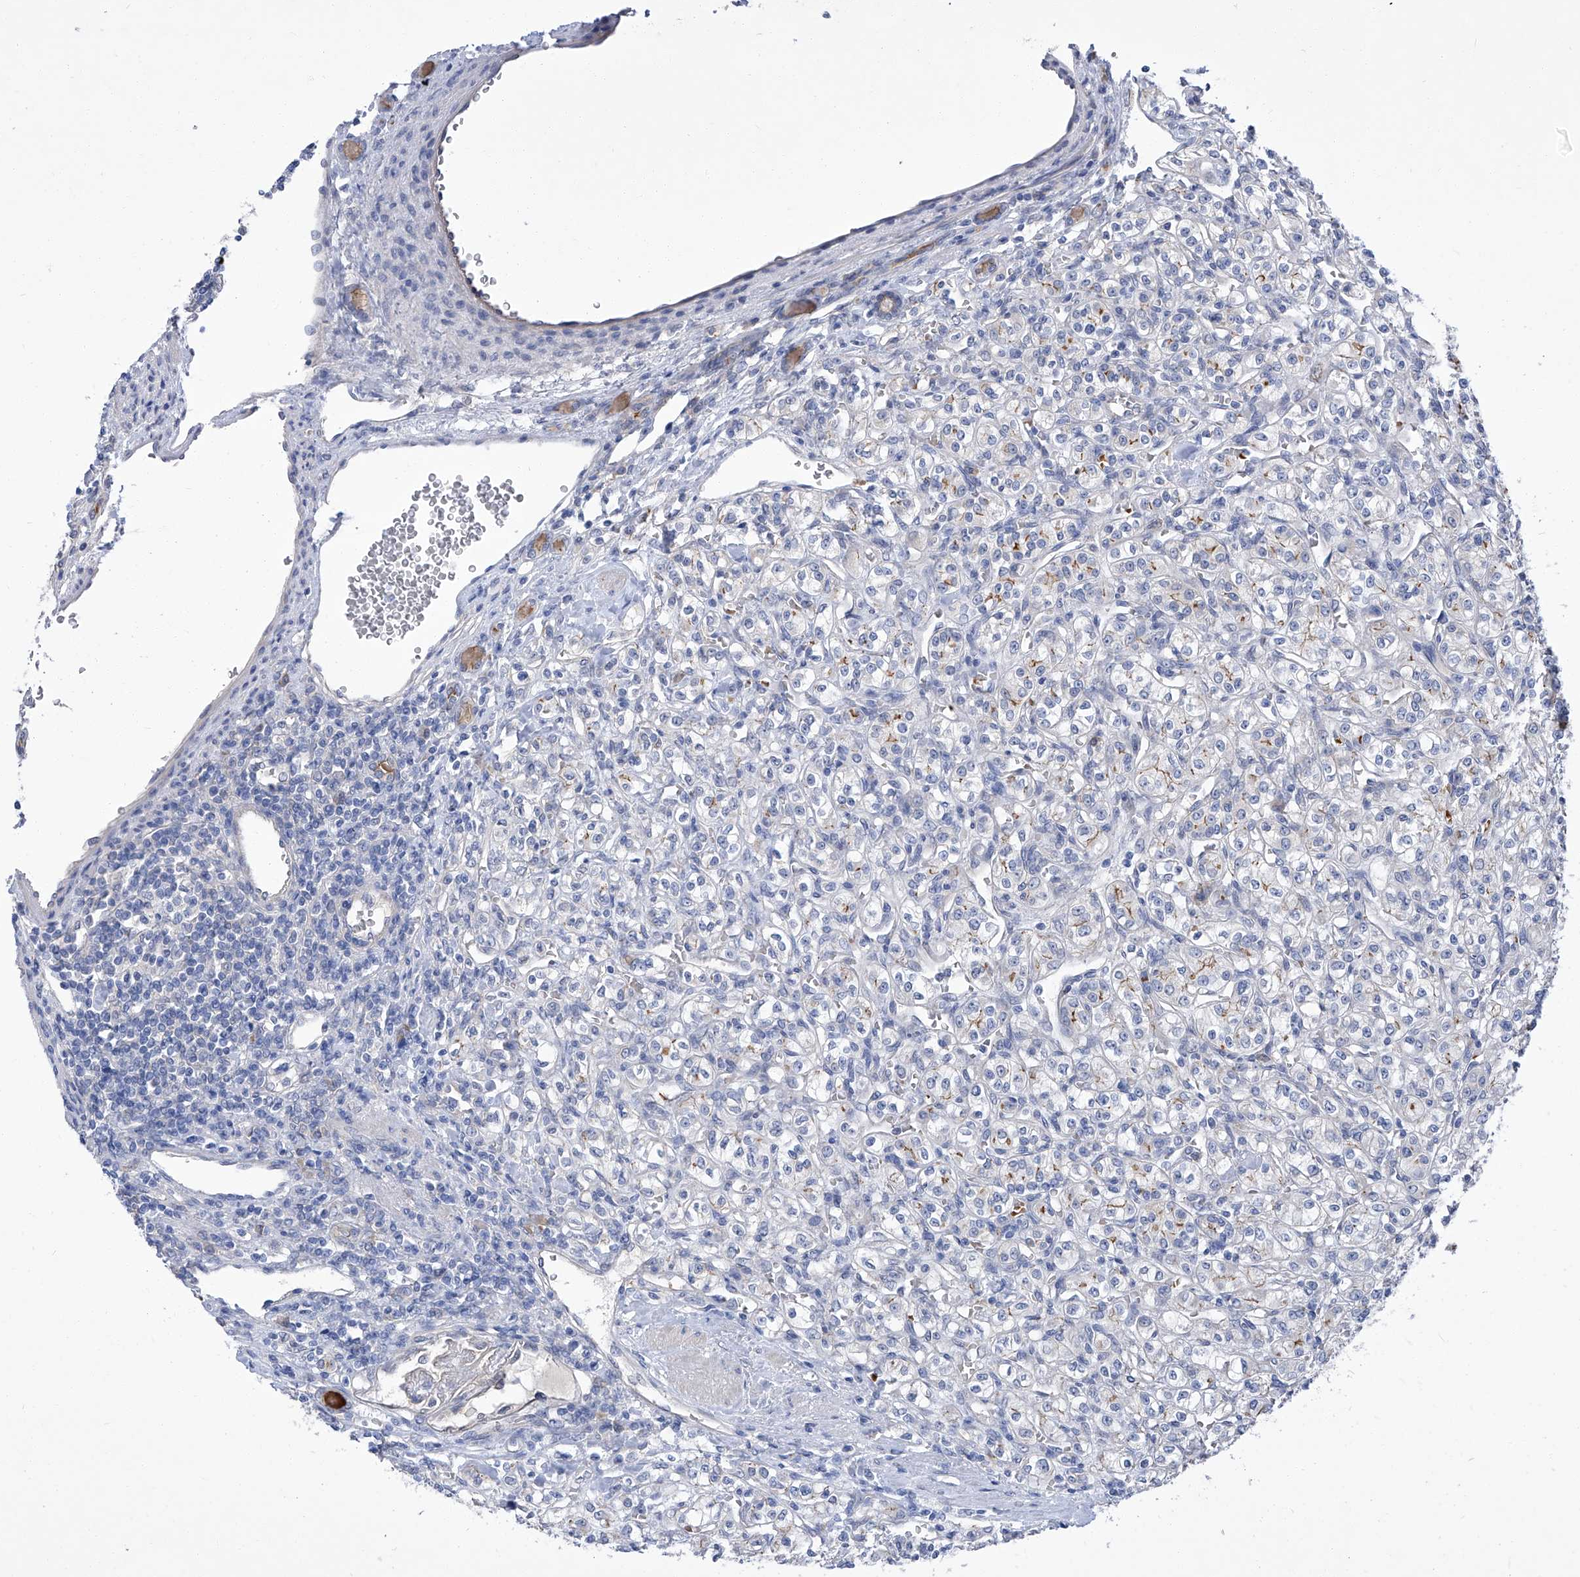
{"staining": {"intensity": "weak", "quantity": "<25%", "location": "cytoplasmic/membranous"}, "tissue": "renal cancer", "cell_type": "Tumor cells", "image_type": "cancer", "snomed": [{"axis": "morphology", "description": "Adenocarcinoma, NOS"}, {"axis": "topography", "description": "Kidney"}], "caption": "DAB (3,3'-diaminobenzidine) immunohistochemical staining of adenocarcinoma (renal) demonstrates no significant expression in tumor cells.", "gene": "PARD3", "patient": {"sex": "male", "age": 77}}